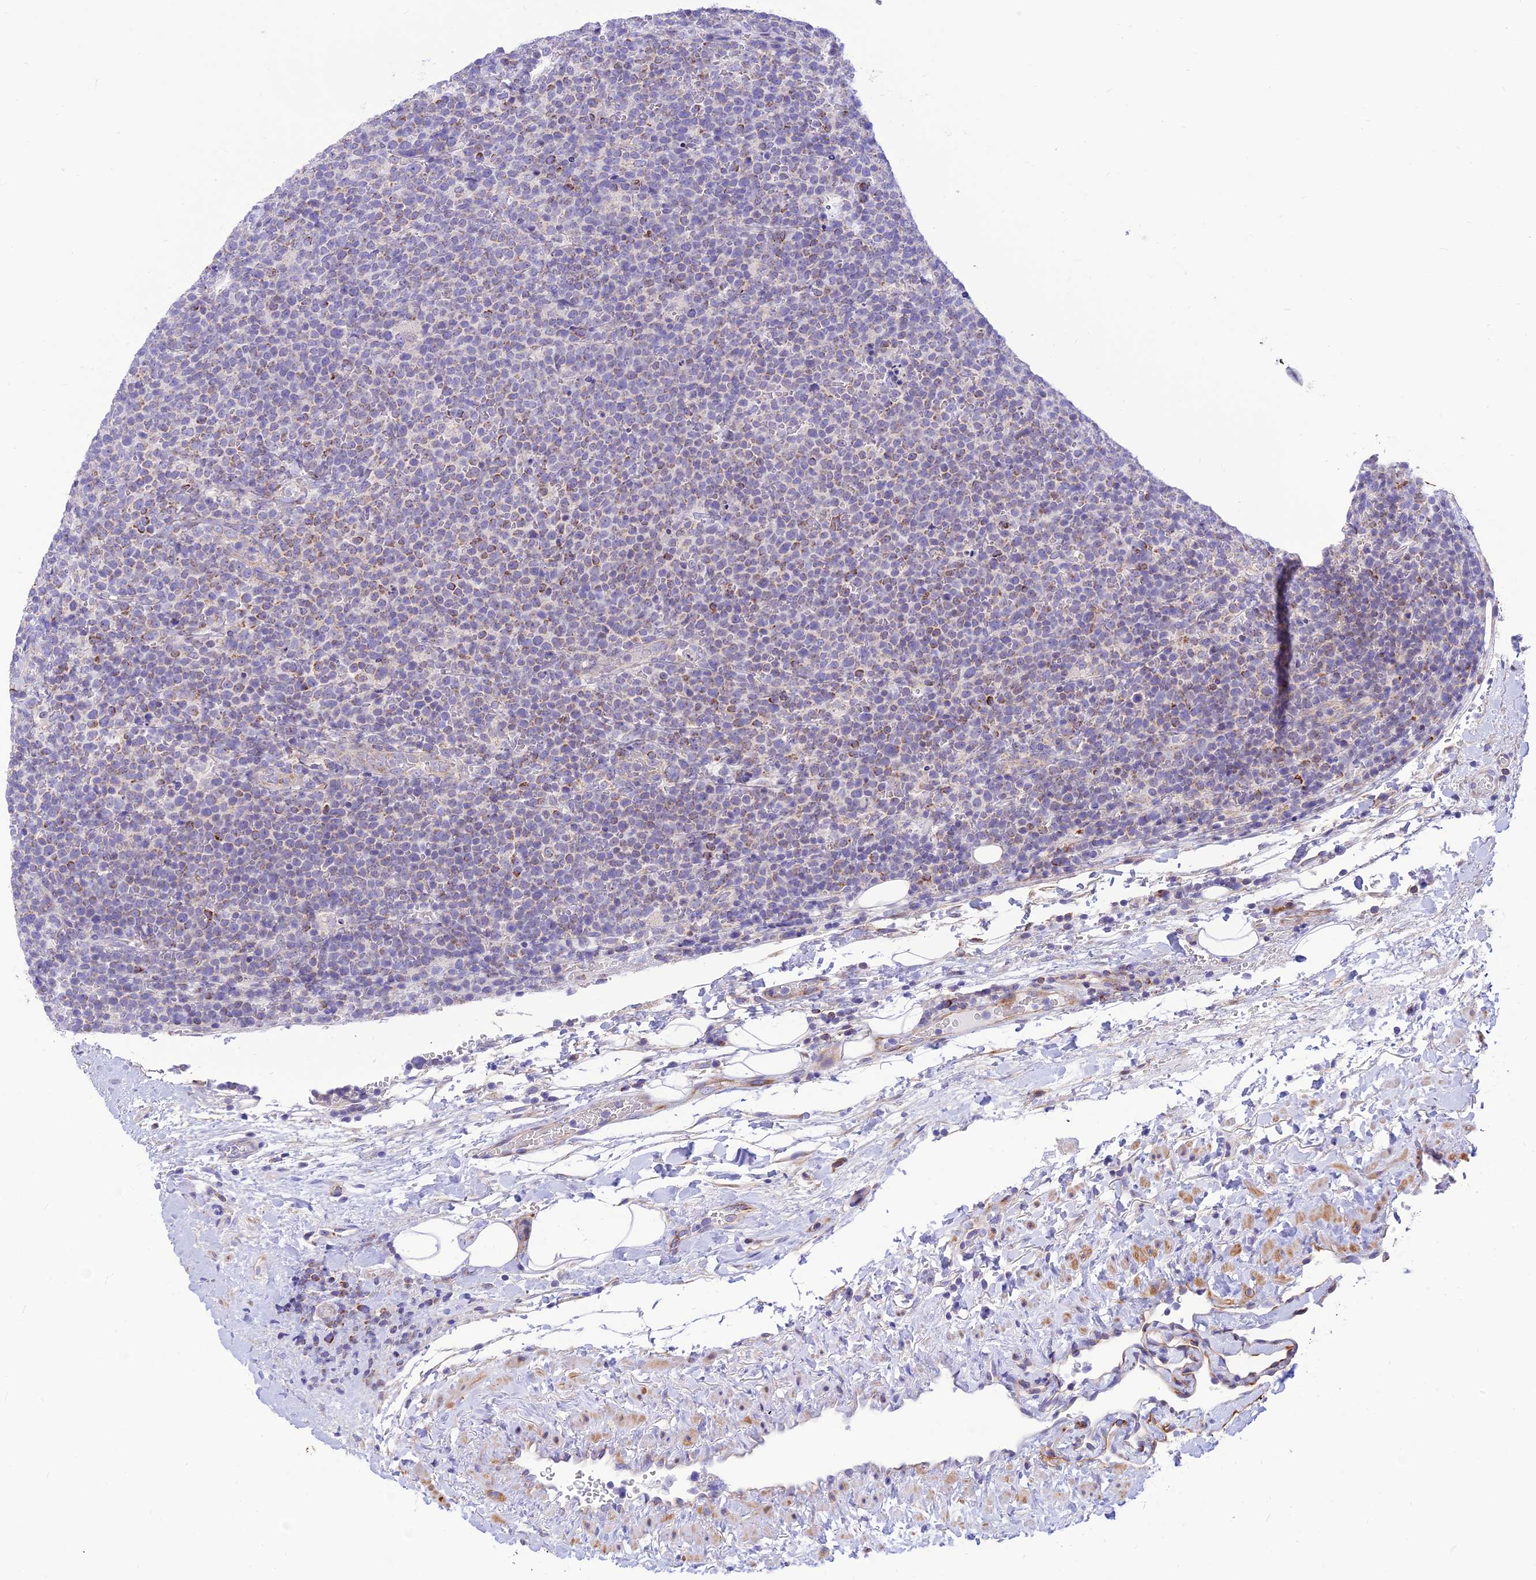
{"staining": {"intensity": "weak", "quantity": "<25%", "location": "cytoplasmic/membranous"}, "tissue": "lymphoma", "cell_type": "Tumor cells", "image_type": "cancer", "snomed": [{"axis": "morphology", "description": "Malignant lymphoma, non-Hodgkin's type, High grade"}, {"axis": "topography", "description": "Lymph node"}], "caption": "Tumor cells show no significant protein positivity in lymphoma.", "gene": "FAM186B", "patient": {"sex": "male", "age": 61}}